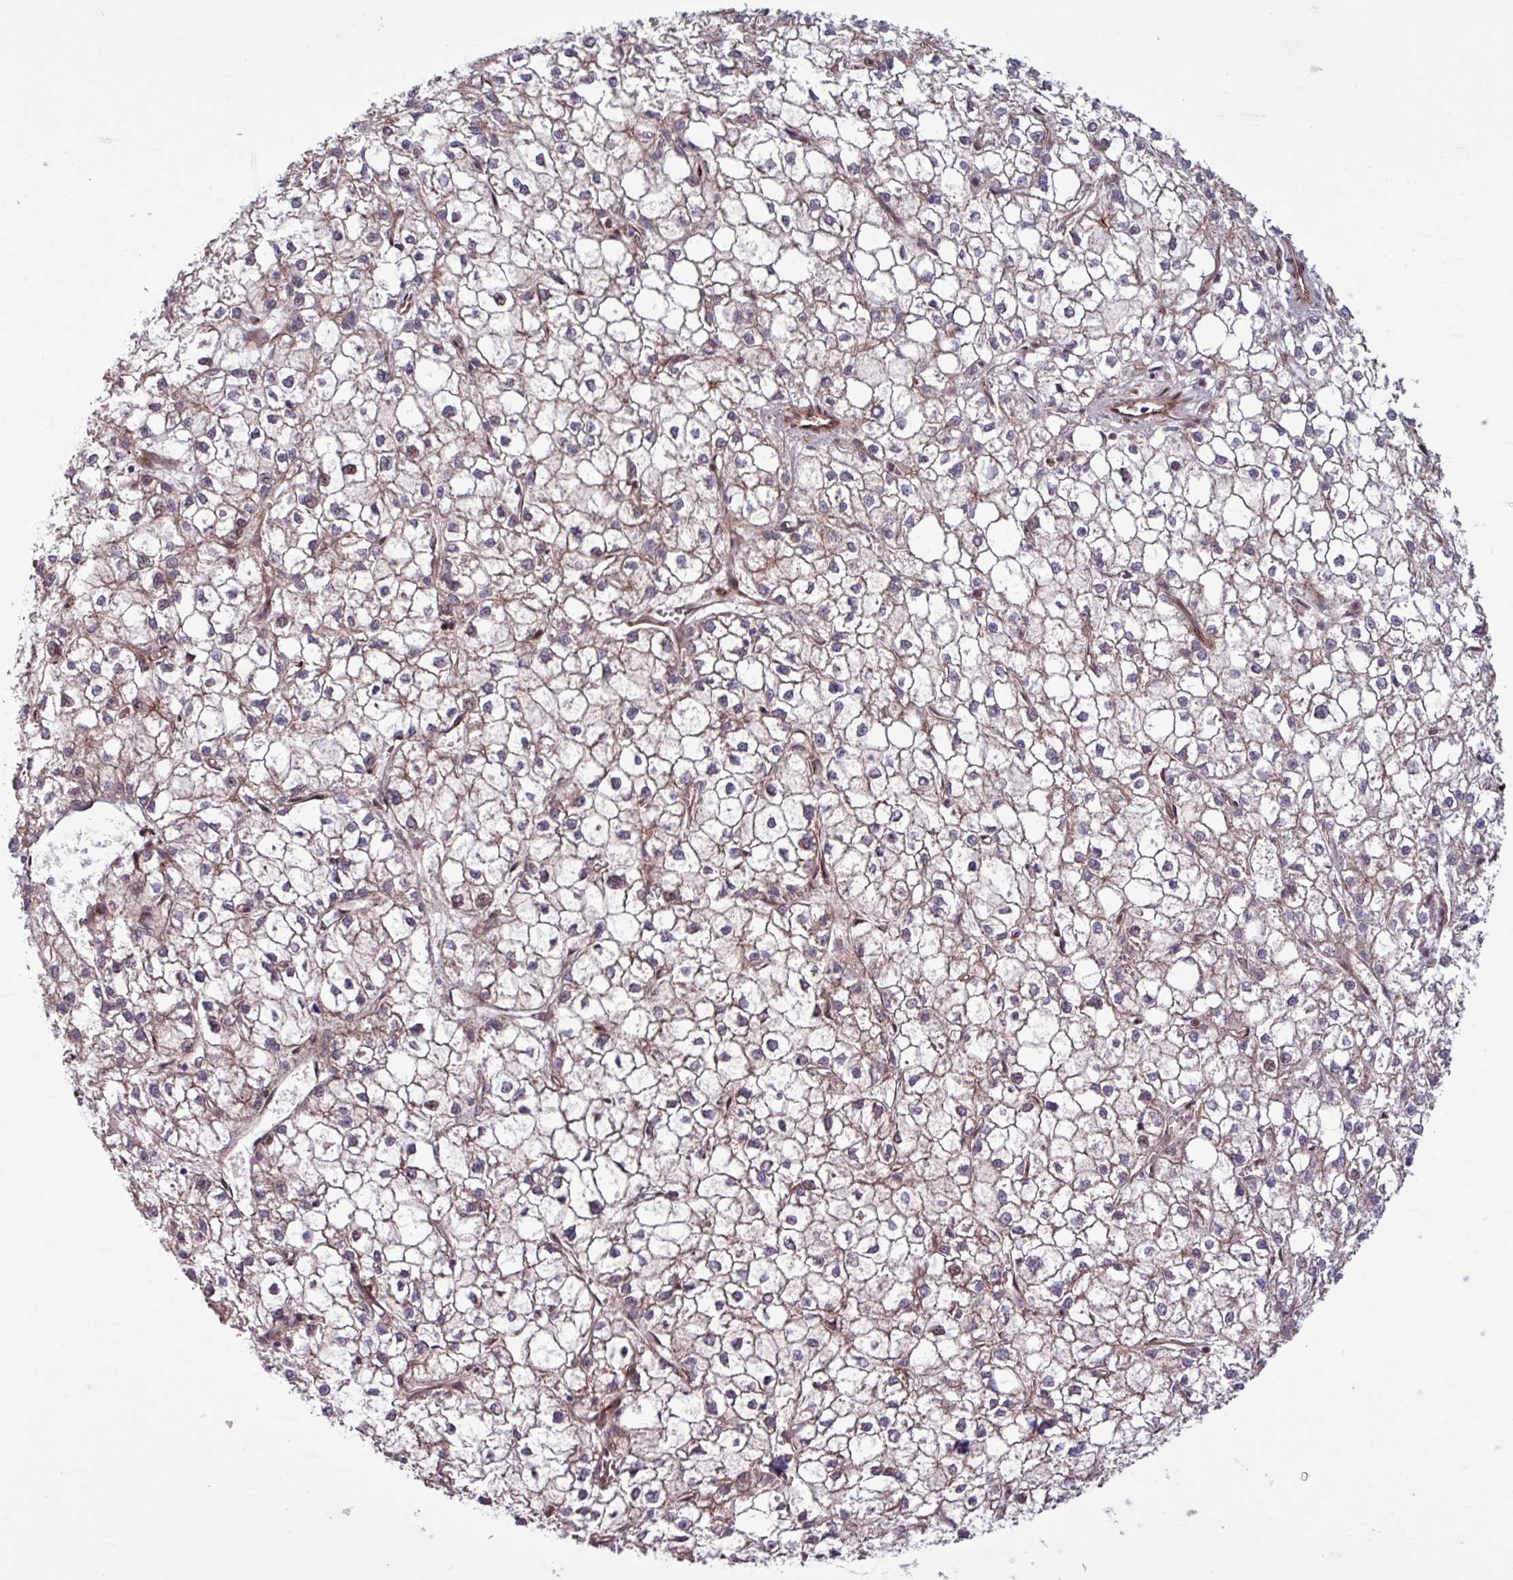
{"staining": {"intensity": "weak", "quantity": "<25%", "location": "cytoplasmic/membranous"}, "tissue": "liver cancer", "cell_type": "Tumor cells", "image_type": "cancer", "snomed": [{"axis": "morphology", "description": "Carcinoma, Hepatocellular, NOS"}, {"axis": "topography", "description": "Liver"}], "caption": "Immunohistochemical staining of liver cancer (hepatocellular carcinoma) reveals no significant expression in tumor cells. (DAB (3,3'-diaminobenzidine) immunohistochemistry with hematoxylin counter stain).", "gene": "PDPR", "patient": {"sex": "female", "age": 43}}